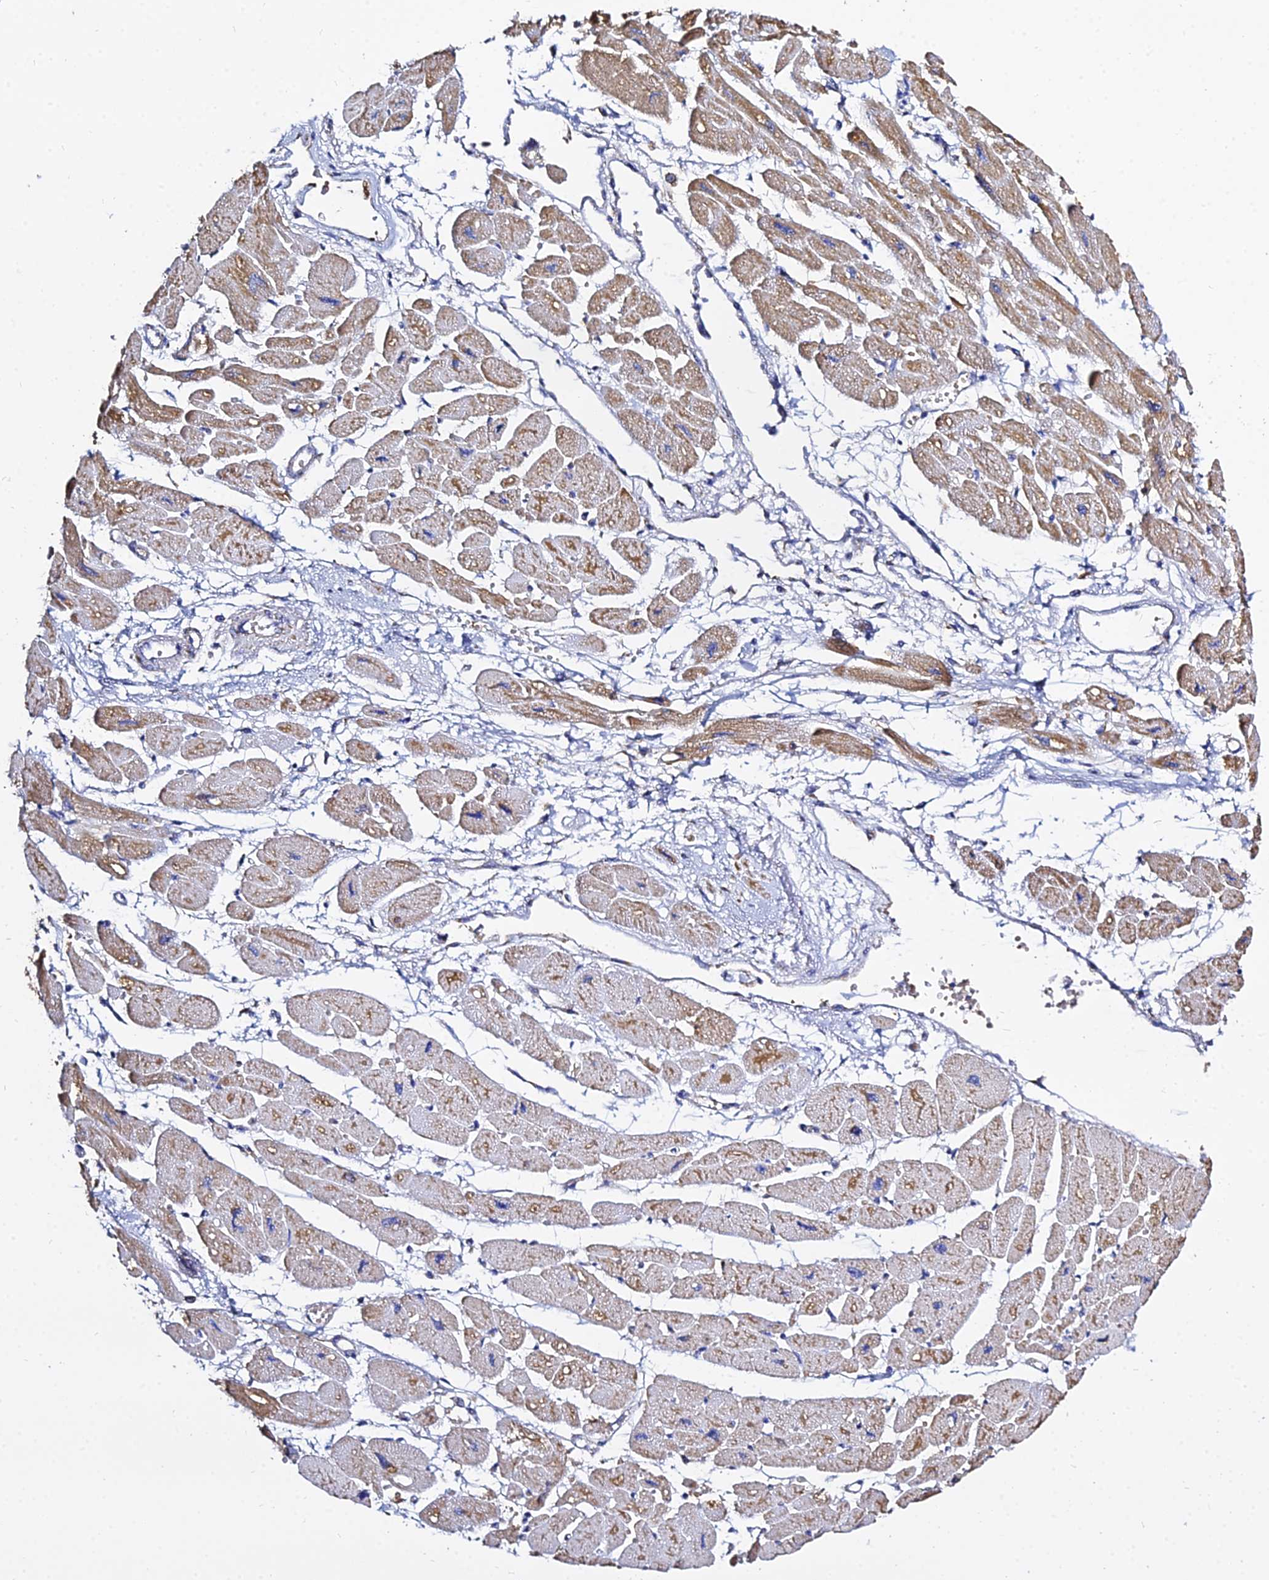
{"staining": {"intensity": "moderate", "quantity": ">75%", "location": "cytoplasmic/membranous"}, "tissue": "heart muscle", "cell_type": "Cardiomyocytes", "image_type": "normal", "snomed": [{"axis": "morphology", "description": "Normal tissue, NOS"}, {"axis": "topography", "description": "Heart"}], "caption": "Protein staining by IHC shows moderate cytoplasmic/membranous expression in about >75% of cardiomyocytes in benign heart muscle. The staining is performed using DAB brown chromogen to label protein expression. The nuclei are counter-stained blue using hematoxylin.", "gene": "TYW5", "patient": {"sex": "female", "age": 54}}